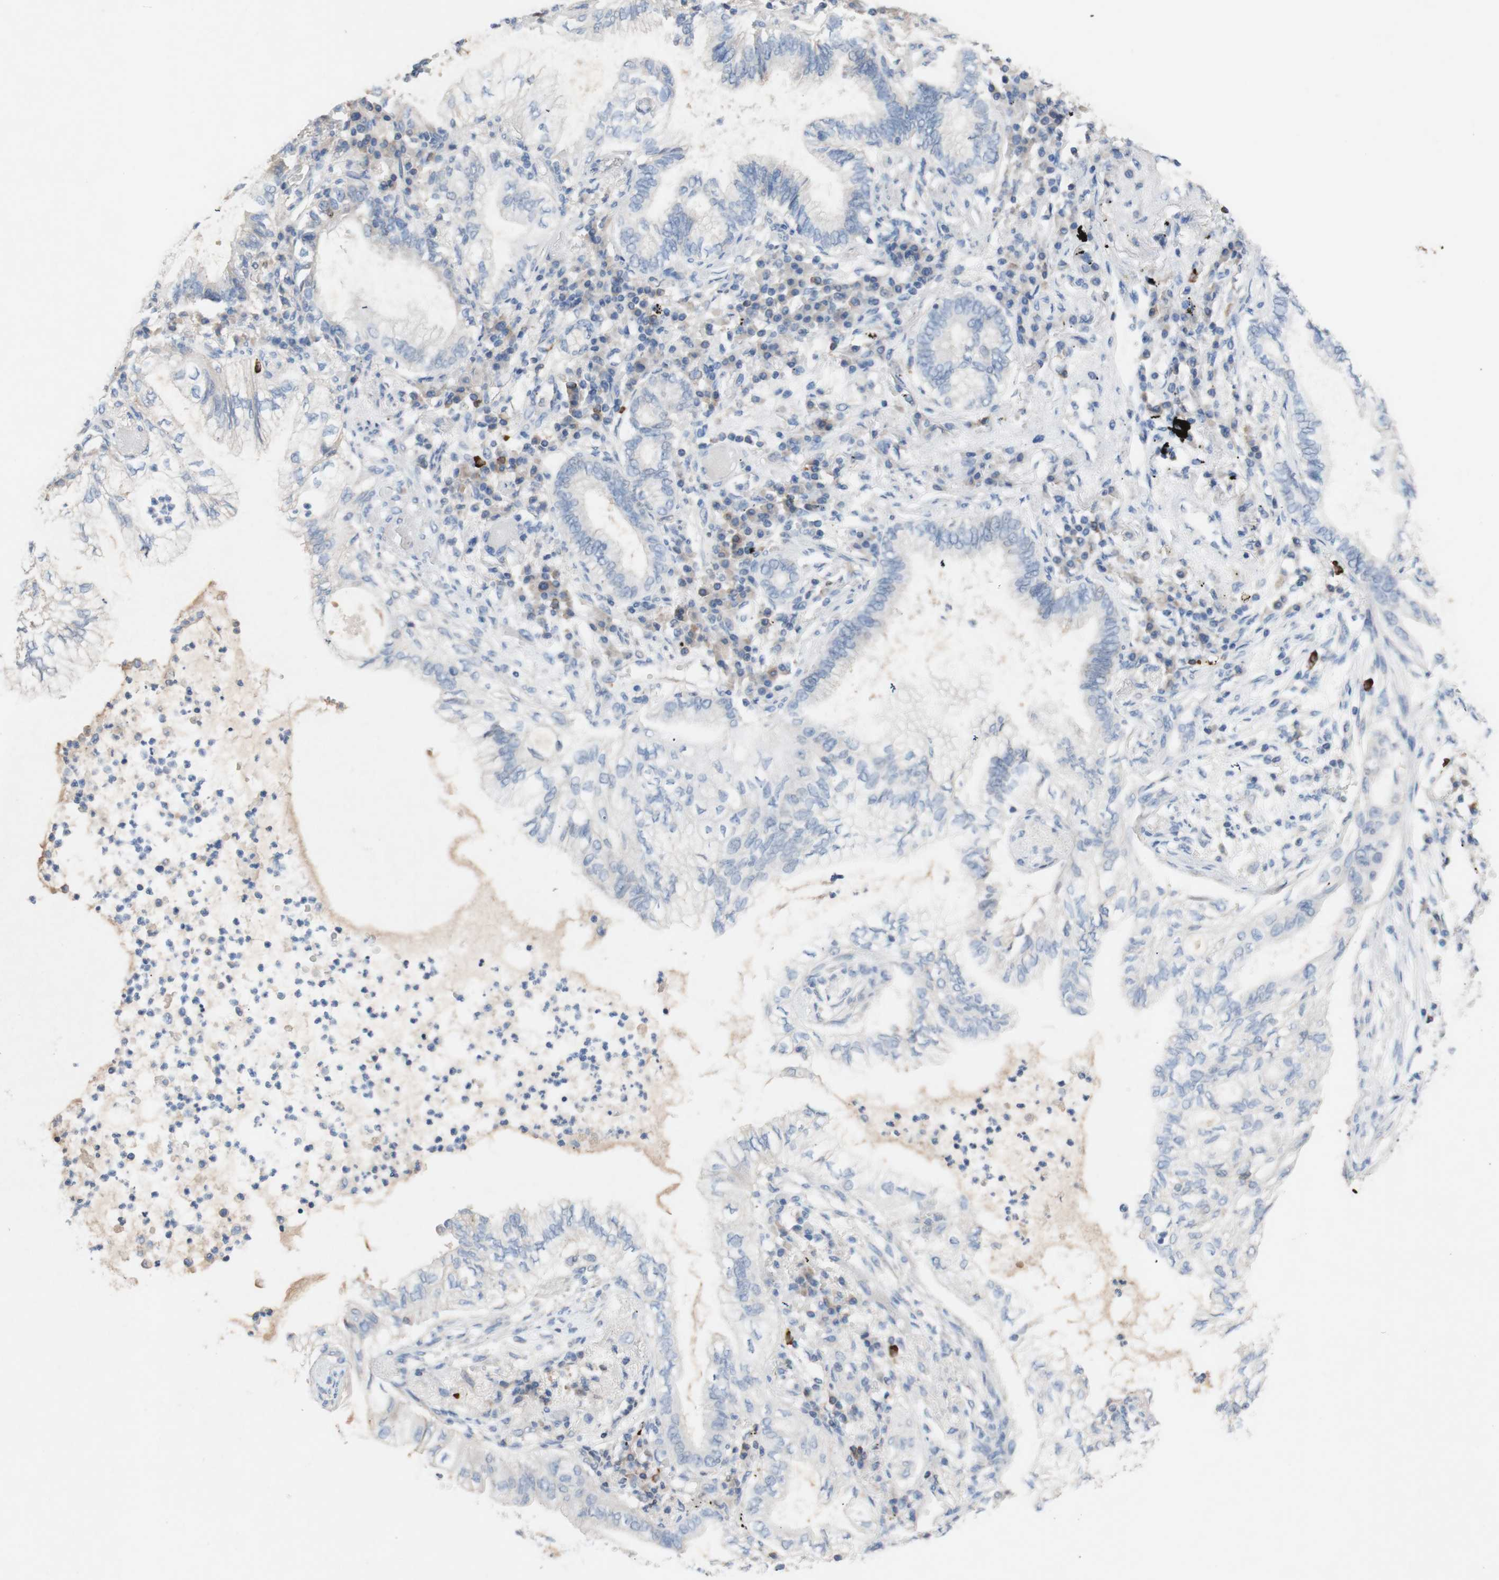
{"staining": {"intensity": "negative", "quantity": "none", "location": "none"}, "tissue": "lung cancer", "cell_type": "Tumor cells", "image_type": "cancer", "snomed": [{"axis": "morphology", "description": "Normal tissue, NOS"}, {"axis": "morphology", "description": "Adenocarcinoma, NOS"}, {"axis": "topography", "description": "Bronchus"}, {"axis": "topography", "description": "Lung"}], "caption": "High power microscopy photomicrograph of an immunohistochemistry (IHC) photomicrograph of lung adenocarcinoma, revealing no significant staining in tumor cells.", "gene": "PACSIN1", "patient": {"sex": "female", "age": 70}}